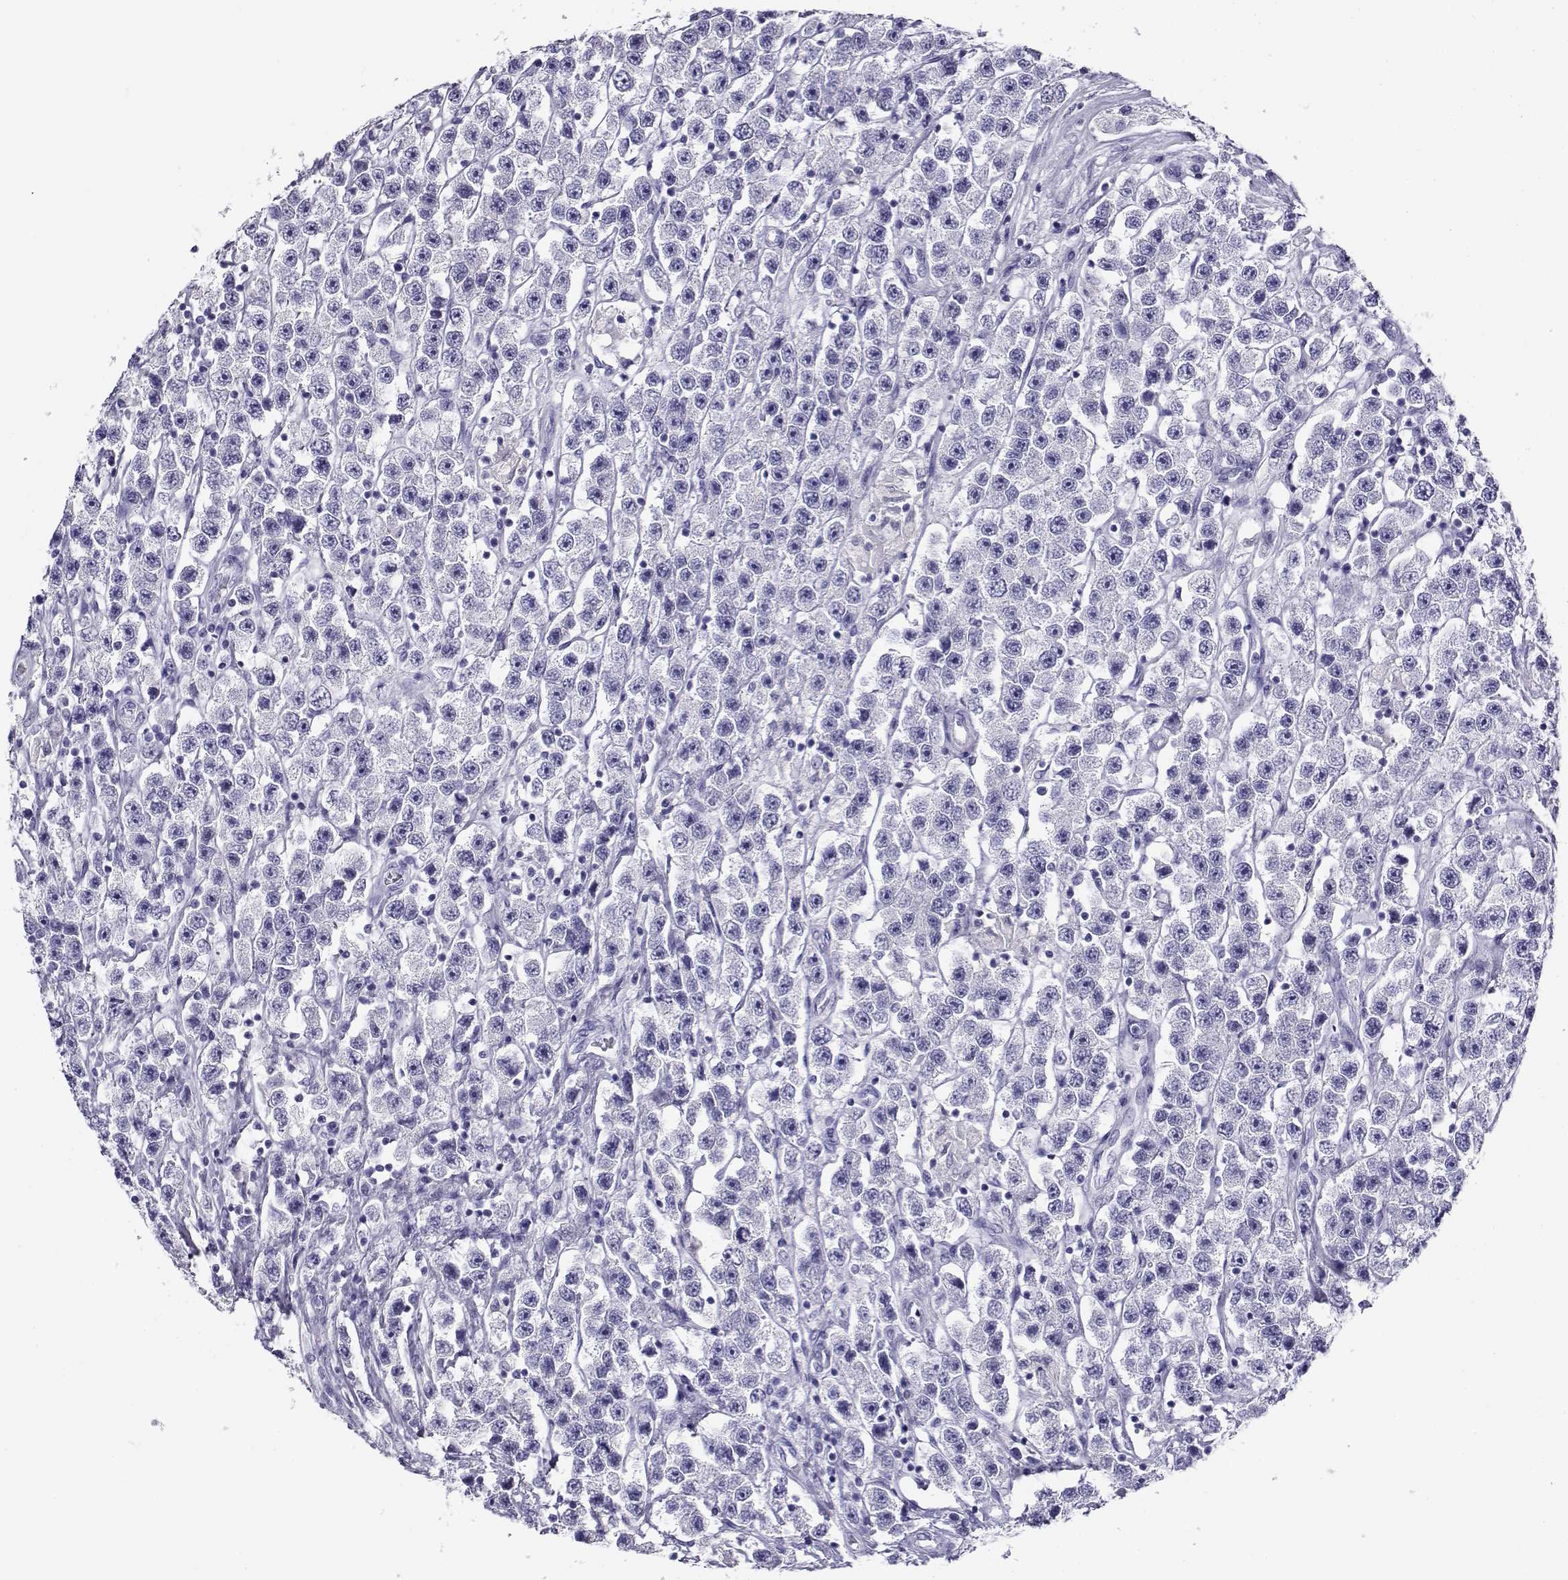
{"staining": {"intensity": "negative", "quantity": "none", "location": "none"}, "tissue": "testis cancer", "cell_type": "Tumor cells", "image_type": "cancer", "snomed": [{"axis": "morphology", "description": "Seminoma, NOS"}, {"axis": "topography", "description": "Testis"}], "caption": "Tumor cells show no significant protein positivity in testis cancer (seminoma).", "gene": "CABS1", "patient": {"sex": "male", "age": 45}}